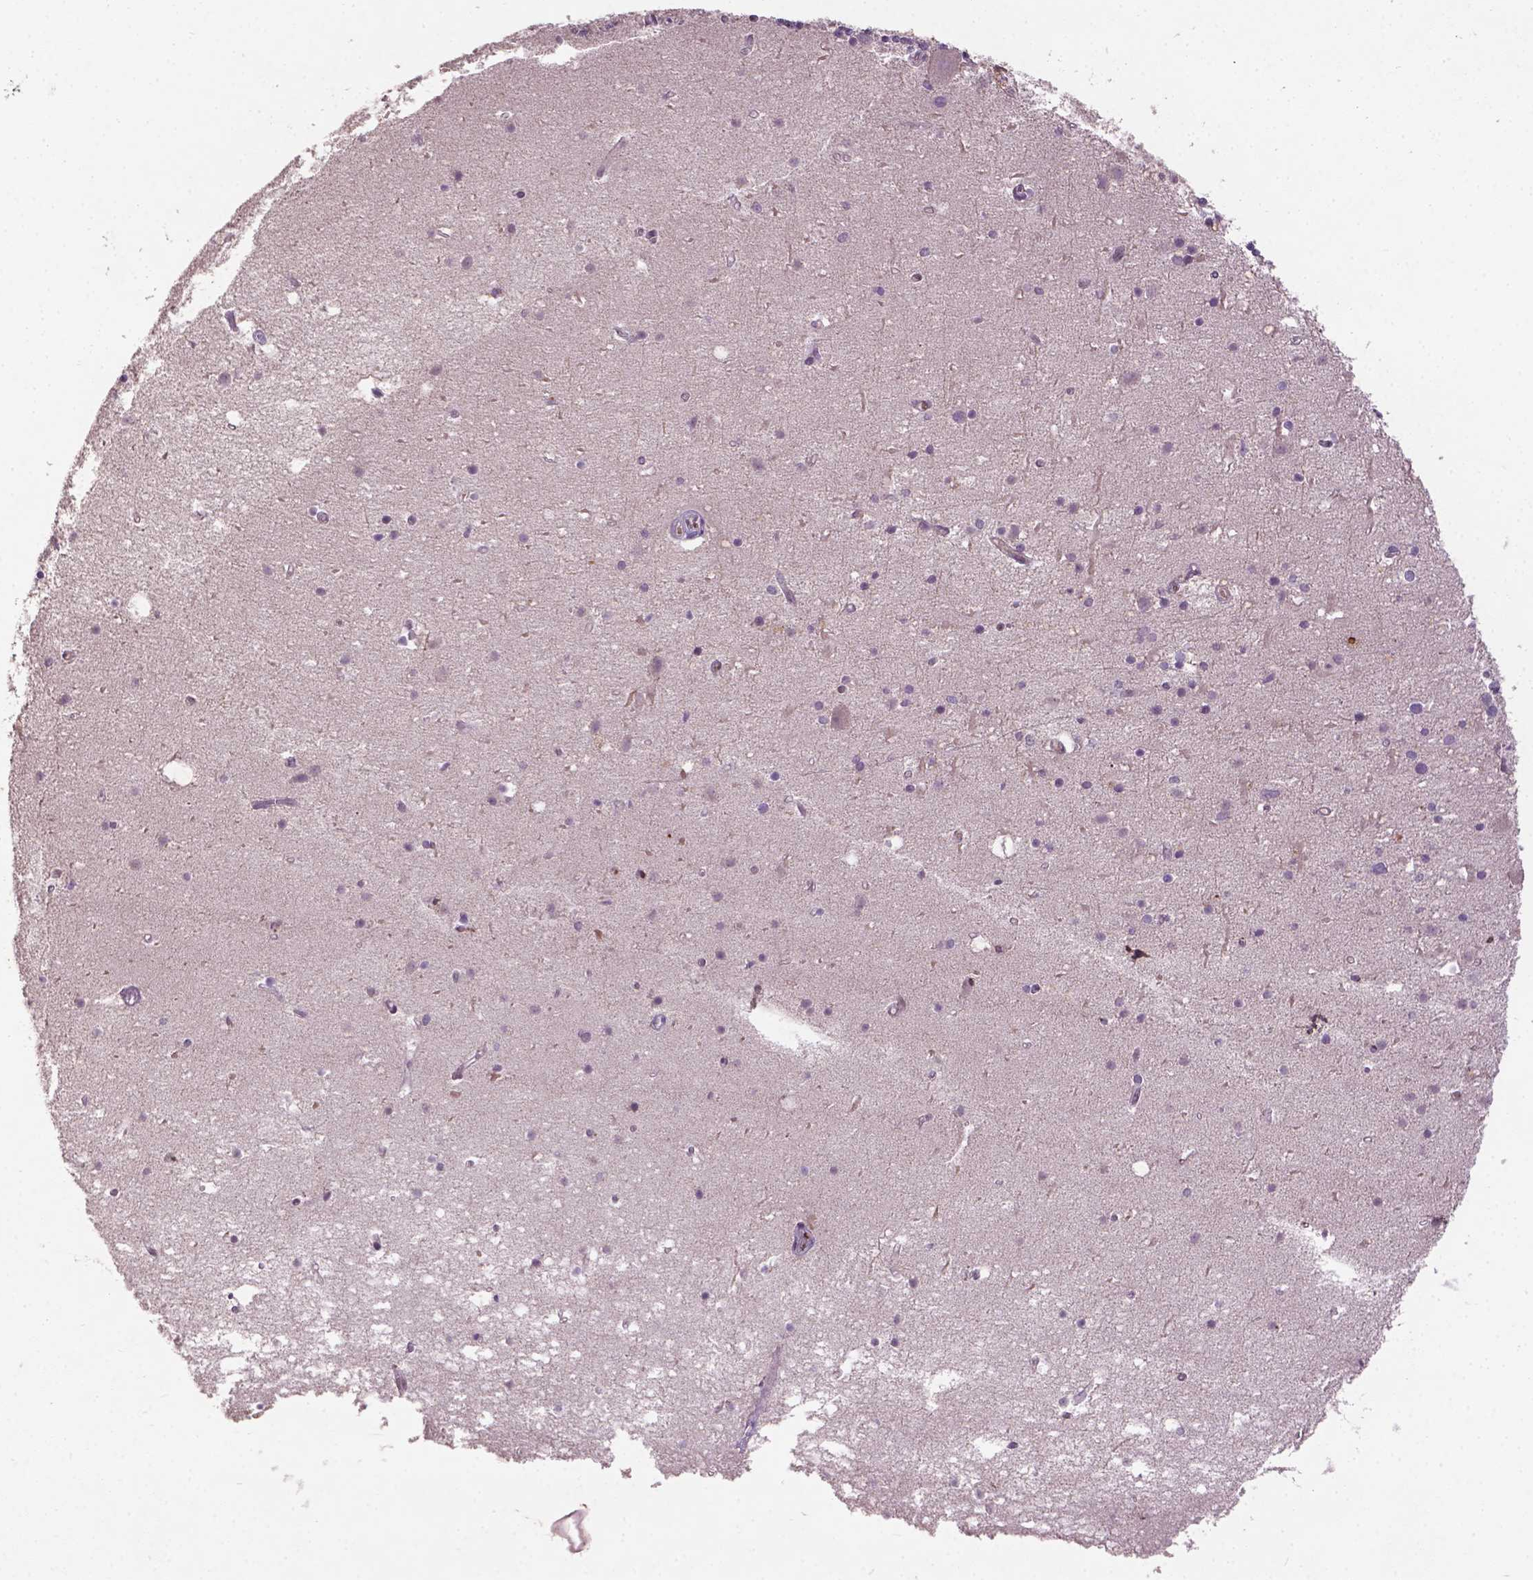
{"staining": {"intensity": "negative", "quantity": "none", "location": "none"}, "tissue": "cerebellum", "cell_type": "Cells in granular layer", "image_type": "normal", "snomed": [{"axis": "morphology", "description": "Normal tissue, NOS"}, {"axis": "topography", "description": "Cerebellum"}], "caption": "DAB immunohistochemical staining of normal human cerebellum demonstrates no significant staining in cells in granular layer. The staining is performed using DAB (3,3'-diaminobenzidine) brown chromogen with nuclei counter-stained in using hematoxylin.", "gene": "SOX17", "patient": {"sex": "male", "age": 70}}